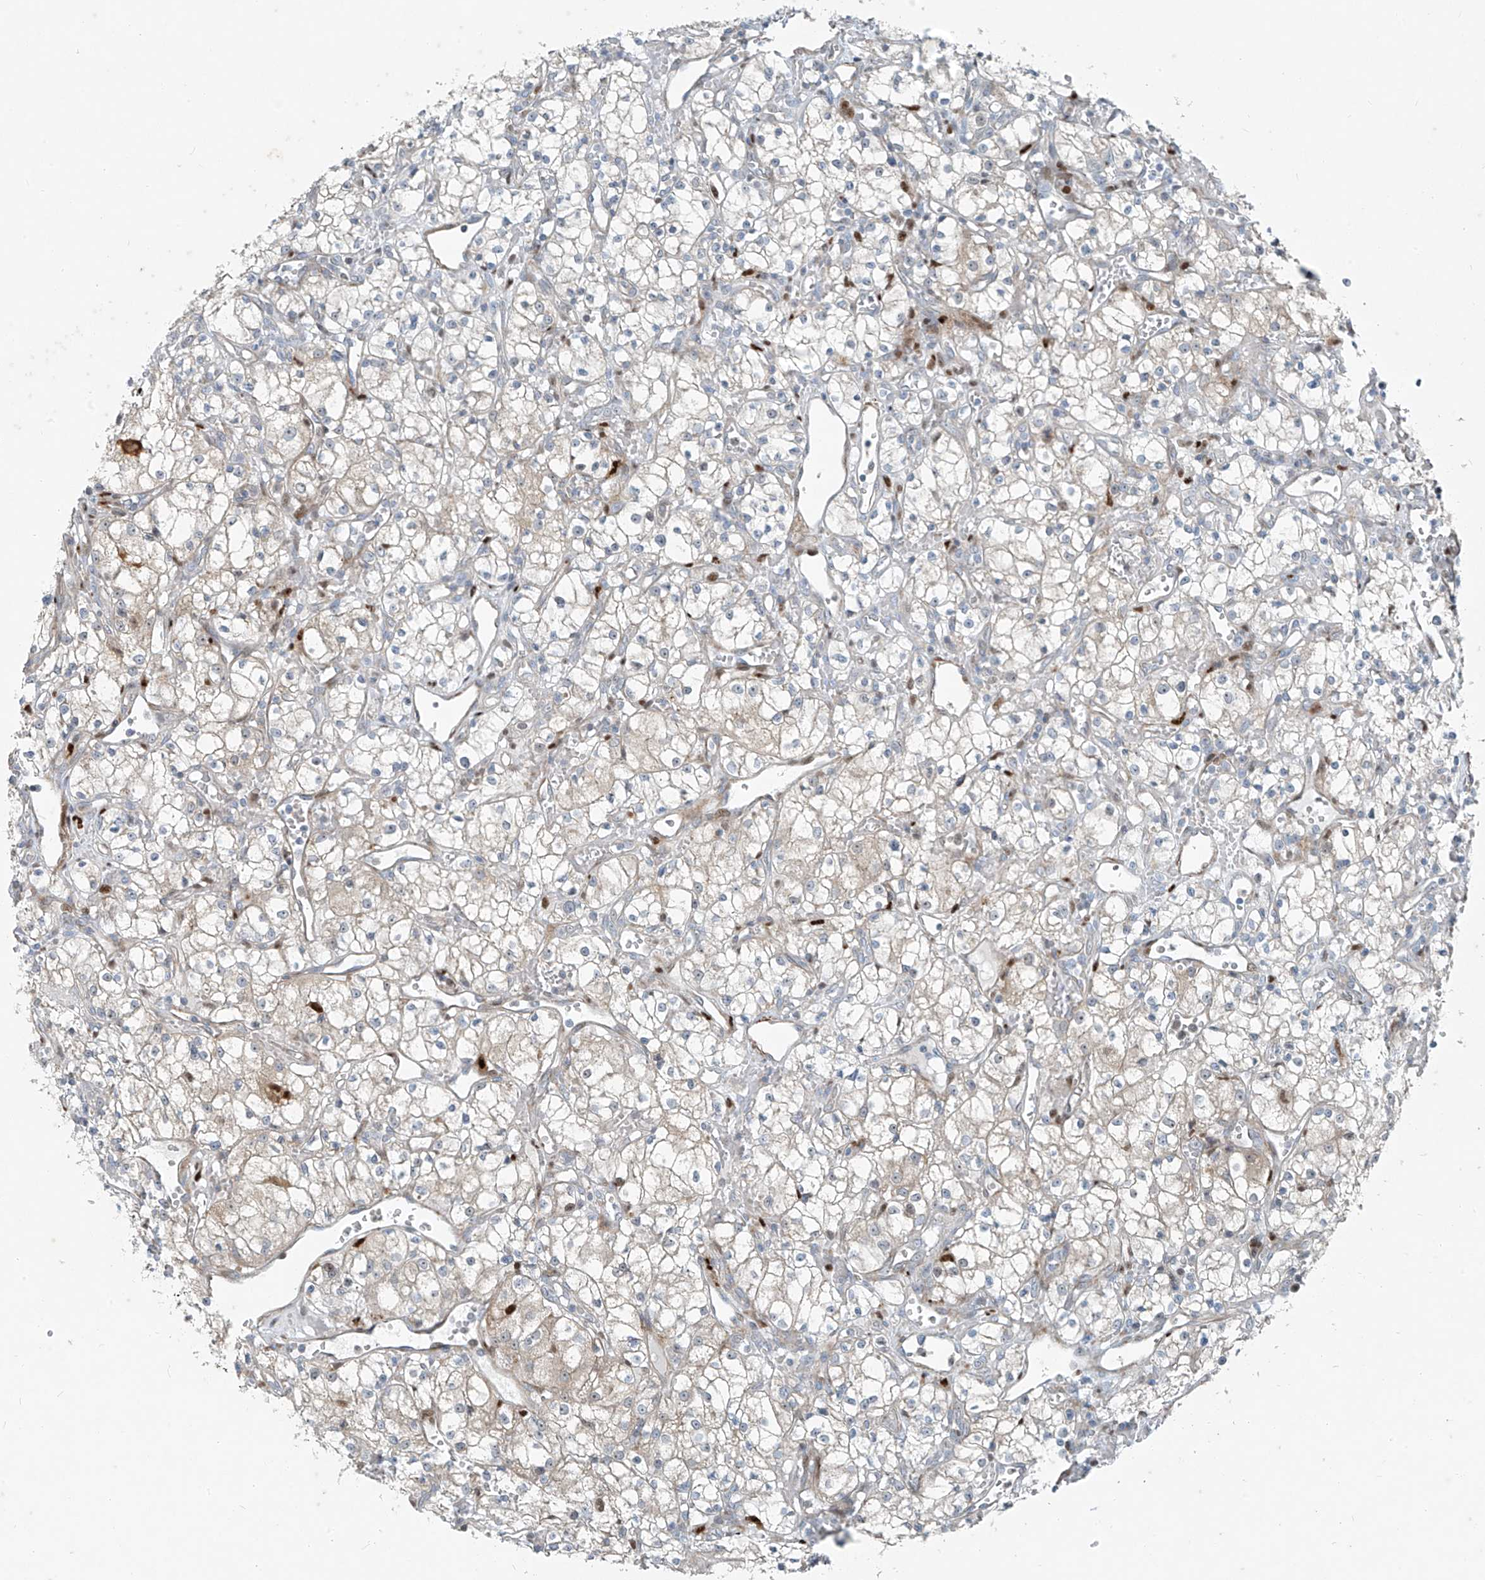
{"staining": {"intensity": "negative", "quantity": "none", "location": "none"}, "tissue": "renal cancer", "cell_type": "Tumor cells", "image_type": "cancer", "snomed": [{"axis": "morphology", "description": "Adenocarcinoma, NOS"}, {"axis": "topography", "description": "Kidney"}], "caption": "There is no significant expression in tumor cells of adenocarcinoma (renal).", "gene": "PPCS", "patient": {"sex": "male", "age": 59}}